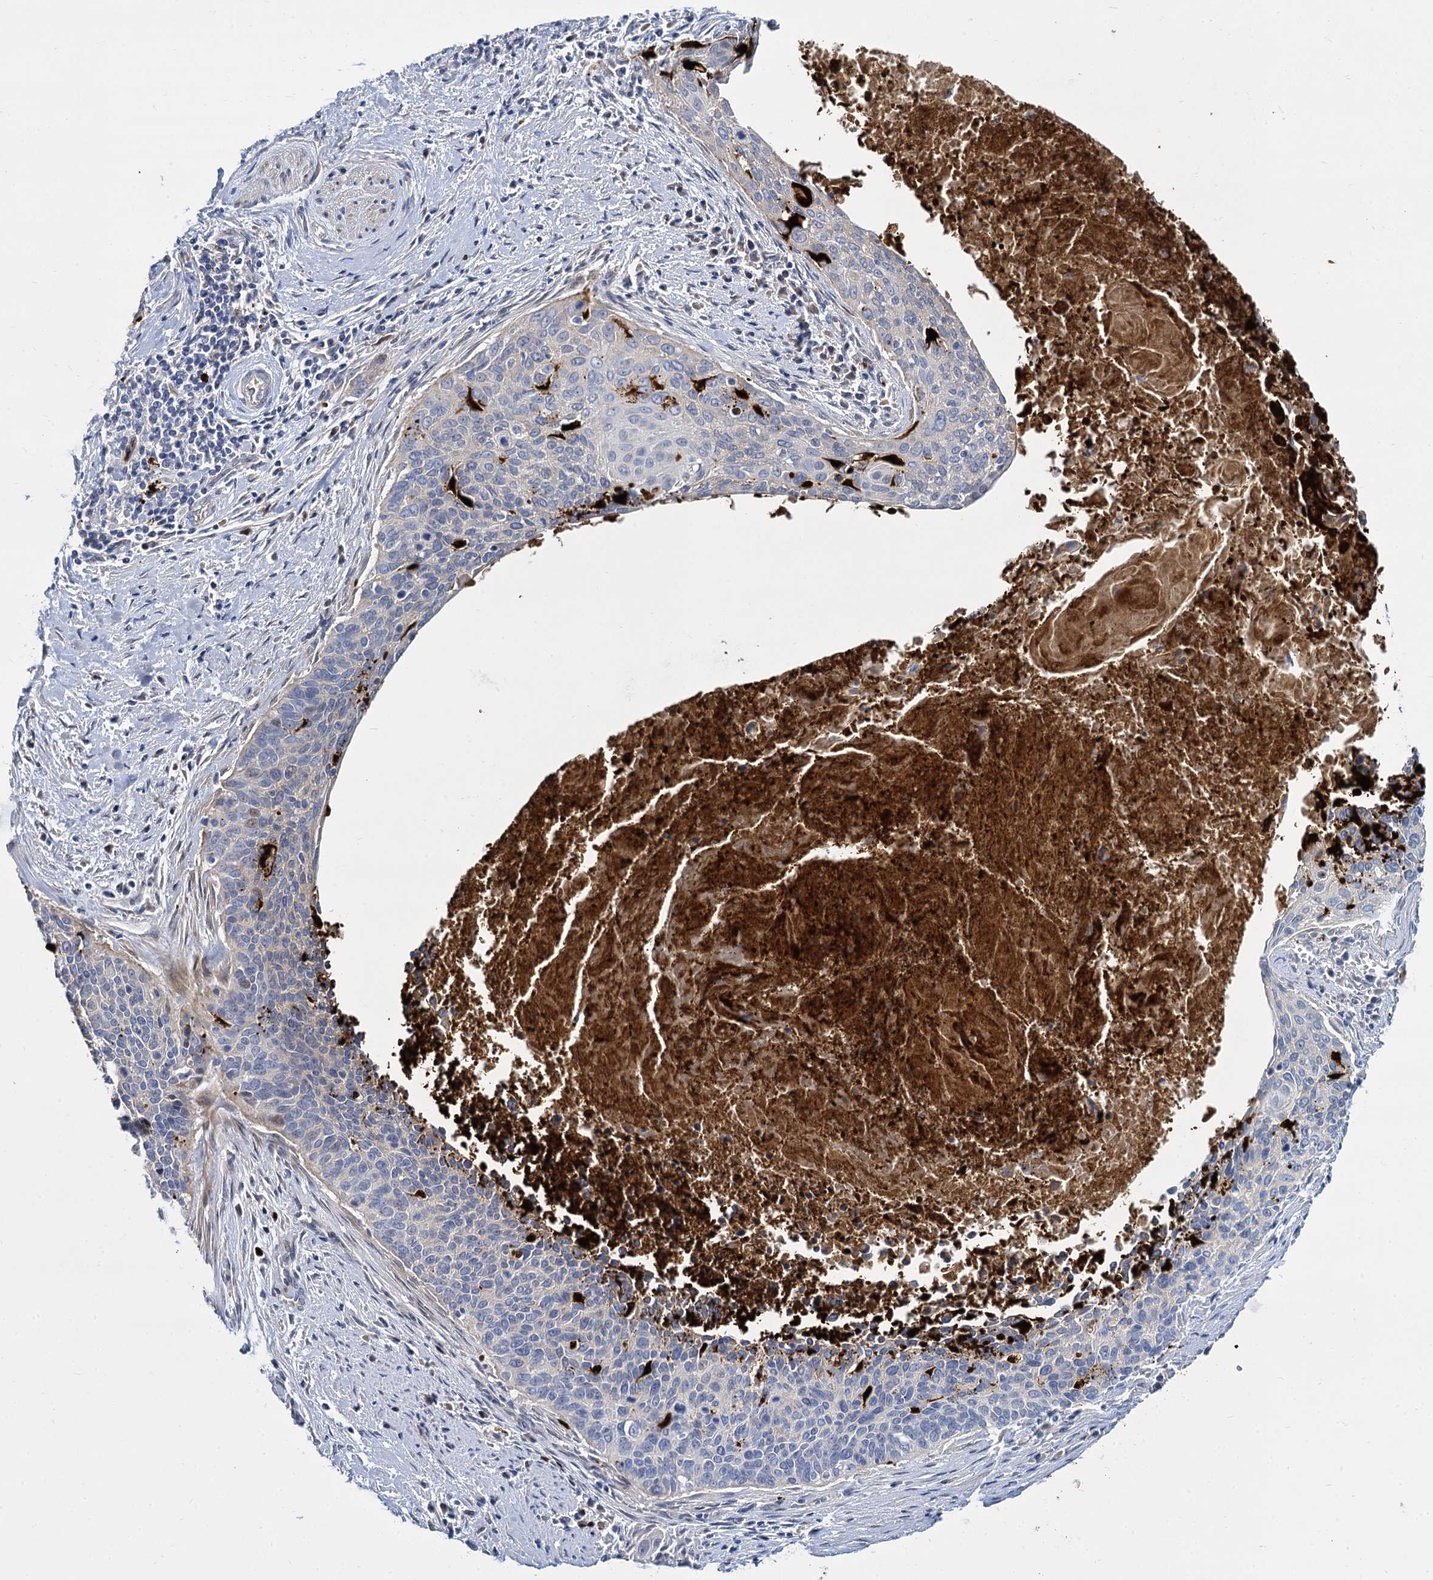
{"staining": {"intensity": "negative", "quantity": "none", "location": "none"}, "tissue": "cervical cancer", "cell_type": "Tumor cells", "image_type": "cancer", "snomed": [{"axis": "morphology", "description": "Squamous cell carcinoma, NOS"}, {"axis": "topography", "description": "Cervix"}], "caption": "This is an IHC micrograph of cervical squamous cell carcinoma. There is no expression in tumor cells.", "gene": "TRIM77", "patient": {"sex": "female", "age": 55}}